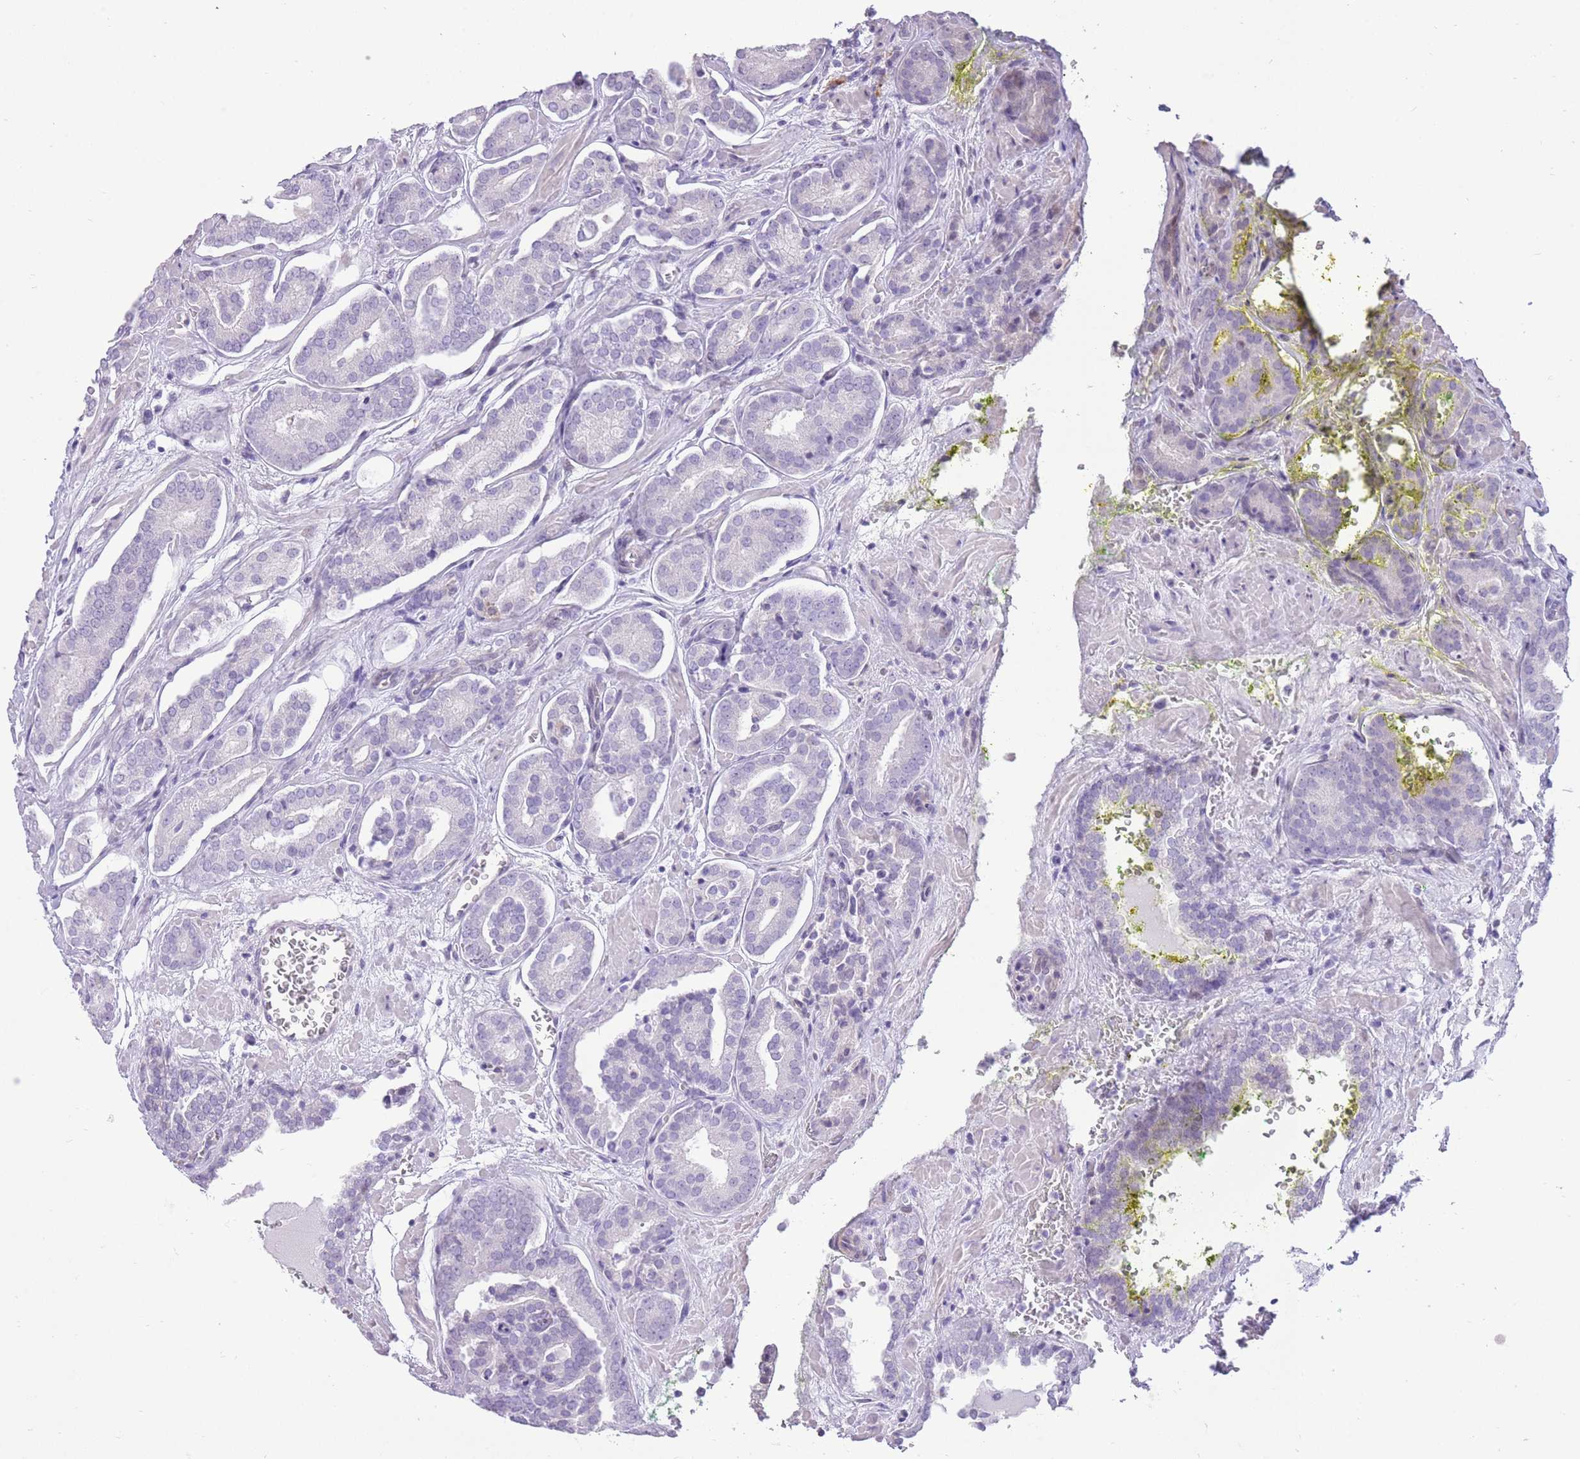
{"staining": {"intensity": "negative", "quantity": "none", "location": "none"}, "tissue": "prostate cancer", "cell_type": "Tumor cells", "image_type": "cancer", "snomed": [{"axis": "morphology", "description": "Adenocarcinoma, High grade"}, {"axis": "topography", "description": "Prostate"}], "caption": "An image of adenocarcinoma (high-grade) (prostate) stained for a protein shows no brown staining in tumor cells. (DAB (3,3'-diaminobenzidine) immunohistochemistry (IHC) visualized using brightfield microscopy, high magnification).", "gene": "WDR70", "patient": {"sex": "male", "age": 66}}